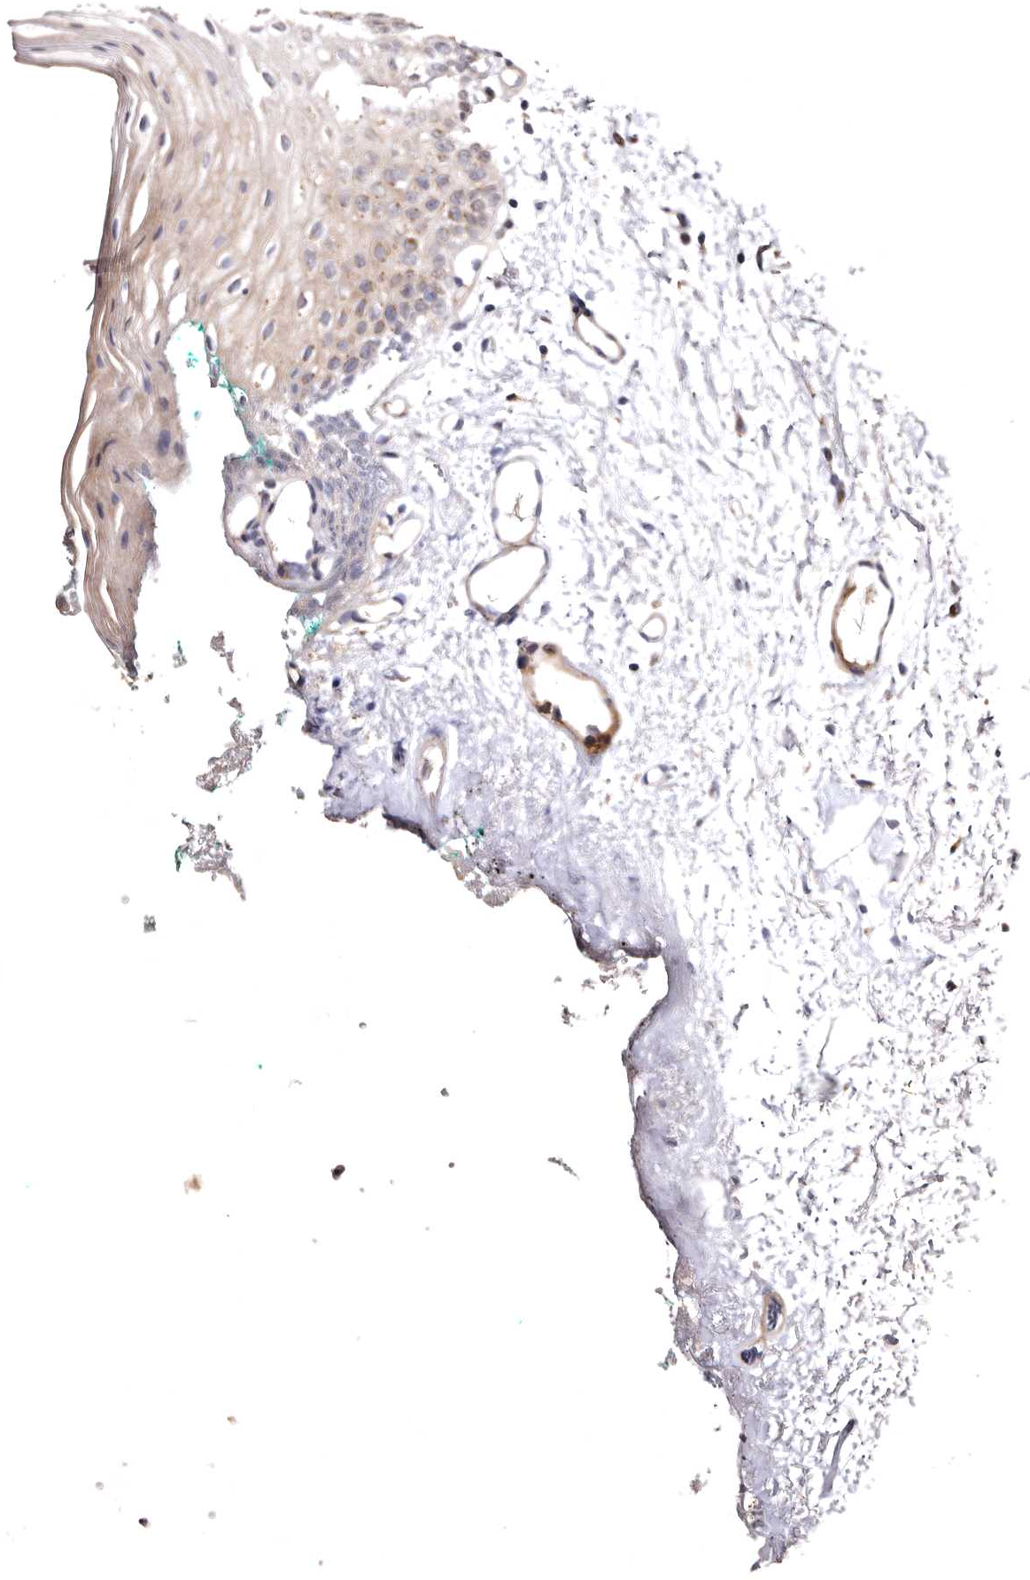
{"staining": {"intensity": "moderate", "quantity": "<25%", "location": "cytoplasmic/membranous"}, "tissue": "oral mucosa", "cell_type": "Squamous epithelial cells", "image_type": "normal", "snomed": [{"axis": "morphology", "description": "Normal tissue, NOS"}, {"axis": "morphology", "description": "Squamous cell carcinoma, NOS"}, {"axis": "topography", "description": "Oral tissue"}, {"axis": "topography", "description": "Salivary gland"}, {"axis": "topography", "description": "Head-Neck"}], "caption": "The micrograph displays a brown stain indicating the presence of a protein in the cytoplasmic/membranous of squamous epithelial cells in oral mucosa.", "gene": "FAM91A1", "patient": {"sex": "female", "age": 62}}